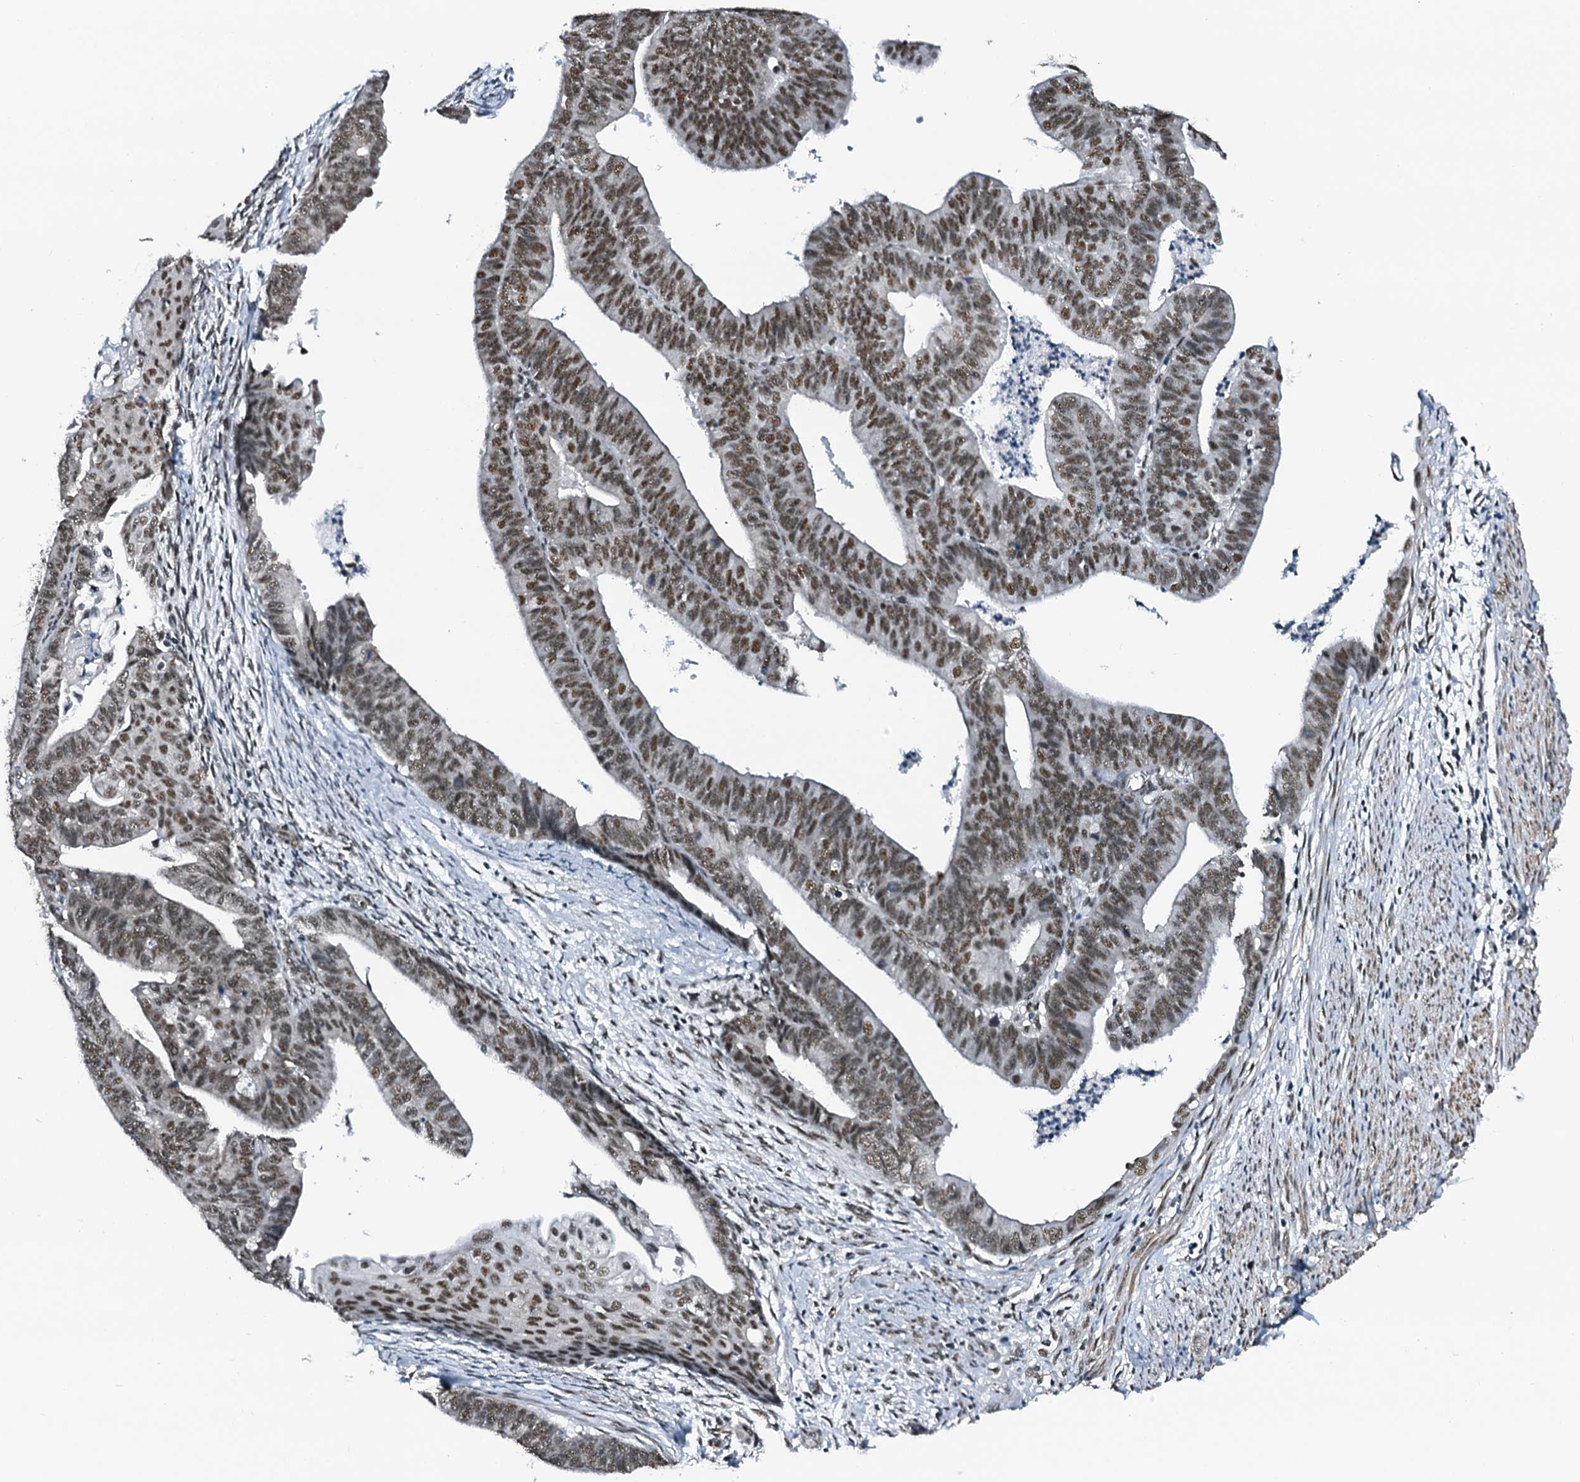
{"staining": {"intensity": "moderate", "quantity": ">75%", "location": "nuclear"}, "tissue": "endometrial cancer", "cell_type": "Tumor cells", "image_type": "cancer", "snomed": [{"axis": "morphology", "description": "Adenocarcinoma, NOS"}, {"axis": "topography", "description": "Endometrium"}], "caption": "Immunohistochemistry micrograph of endometrial cancer (adenocarcinoma) stained for a protein (brown), which demonstrates medium levels of moderate nuclear staining in about >75% of tumor cells.", "gene": "CWC15", "patient": {"sex": "female", "age": 73}}